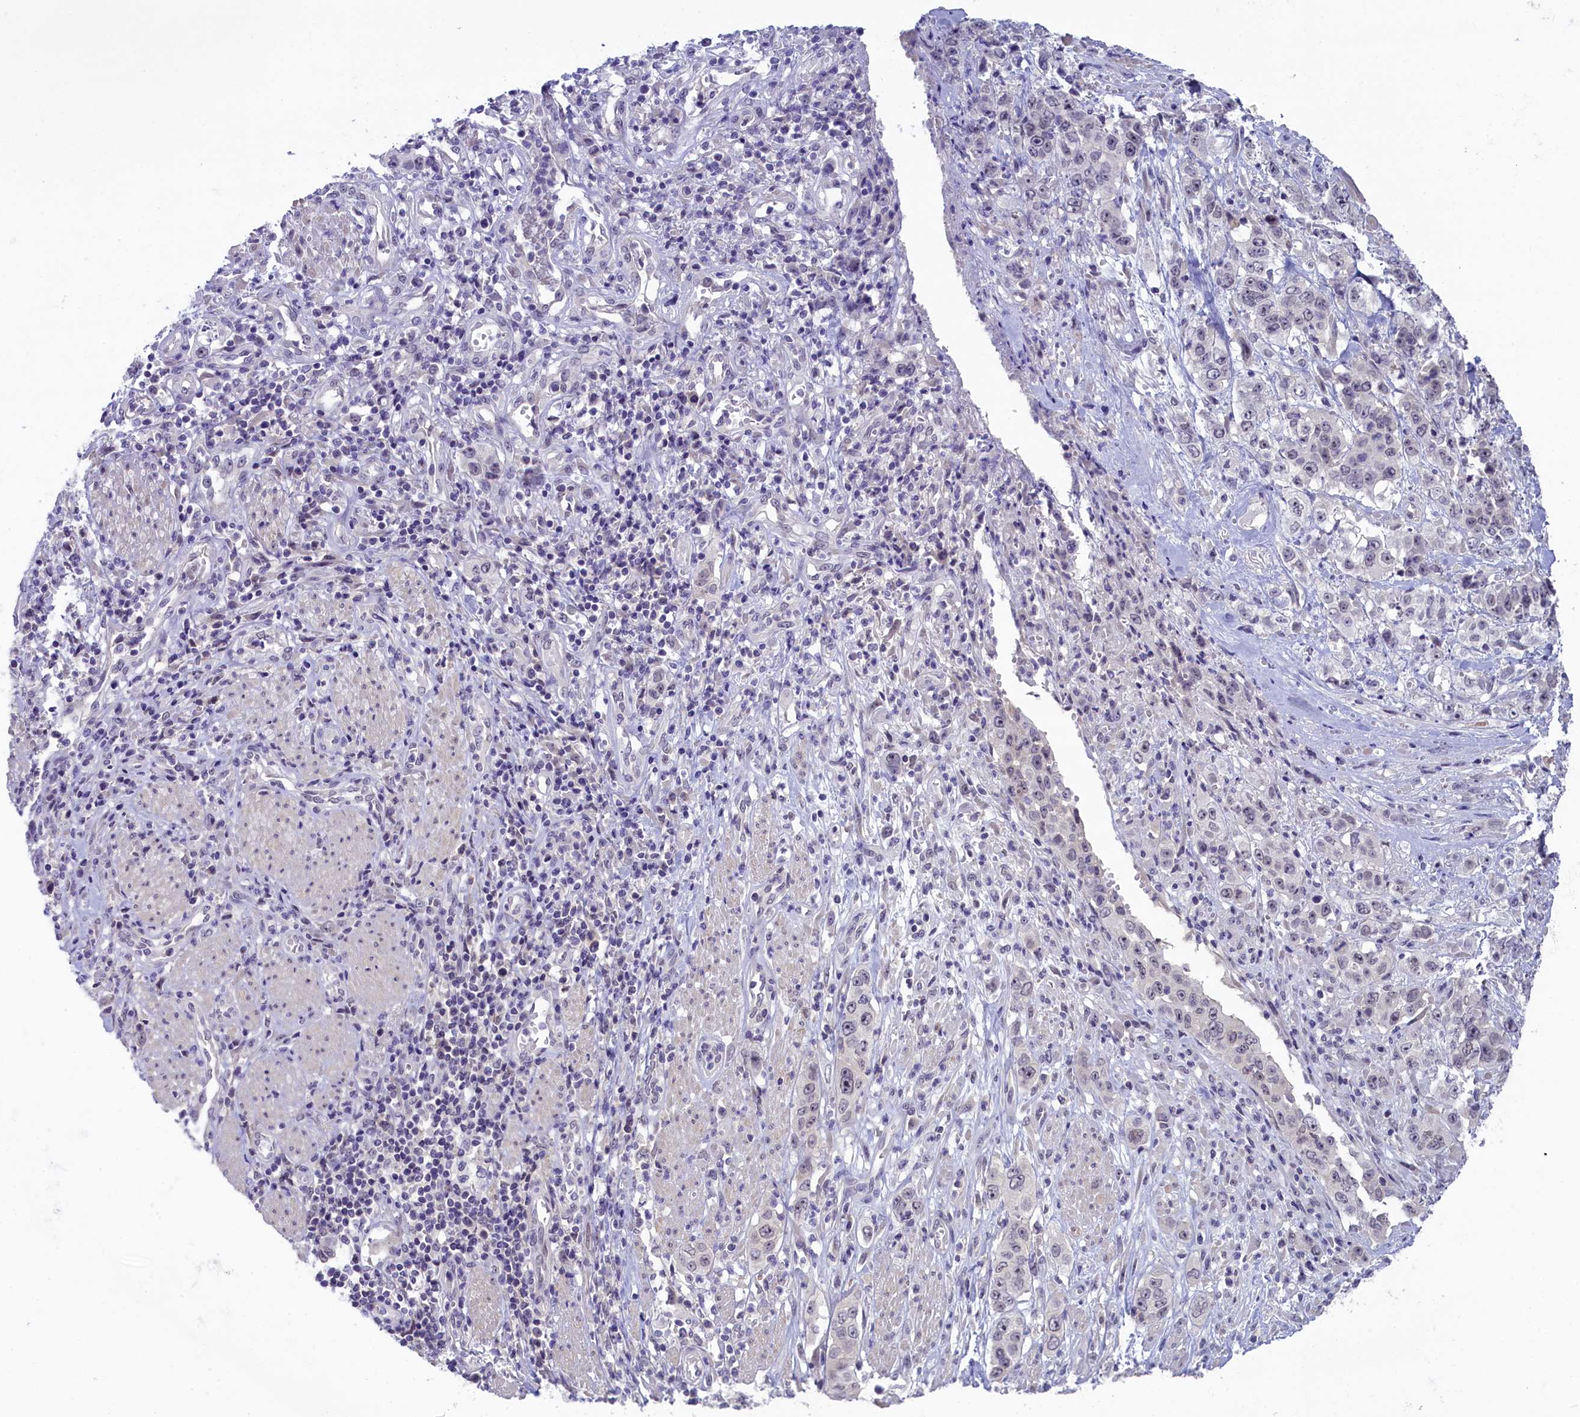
{"staining": {"intensity": "weak", "quantity": "<25%", "location": "nuclear"}, "tissue": "stomach cancer", "cell_type": "Tumor cells", "image_type": "cancer", "snomed": [{"axis": "morphology", "description": "Adenocarcinoma, NOS"}, {"axis": "topography", "description": "Stomach, upper"}], "caption": "DAB immunohistochemical staining of human stomach cancer shows no significant expression in tumor cells. (Brightfield microscopy of DAB (3,3'-diaminobenzidine) immunohistochemistry (IHC) at high magnification).", "gene": "CRAMP1", "patient": {"sex": "male", "age": 62}}